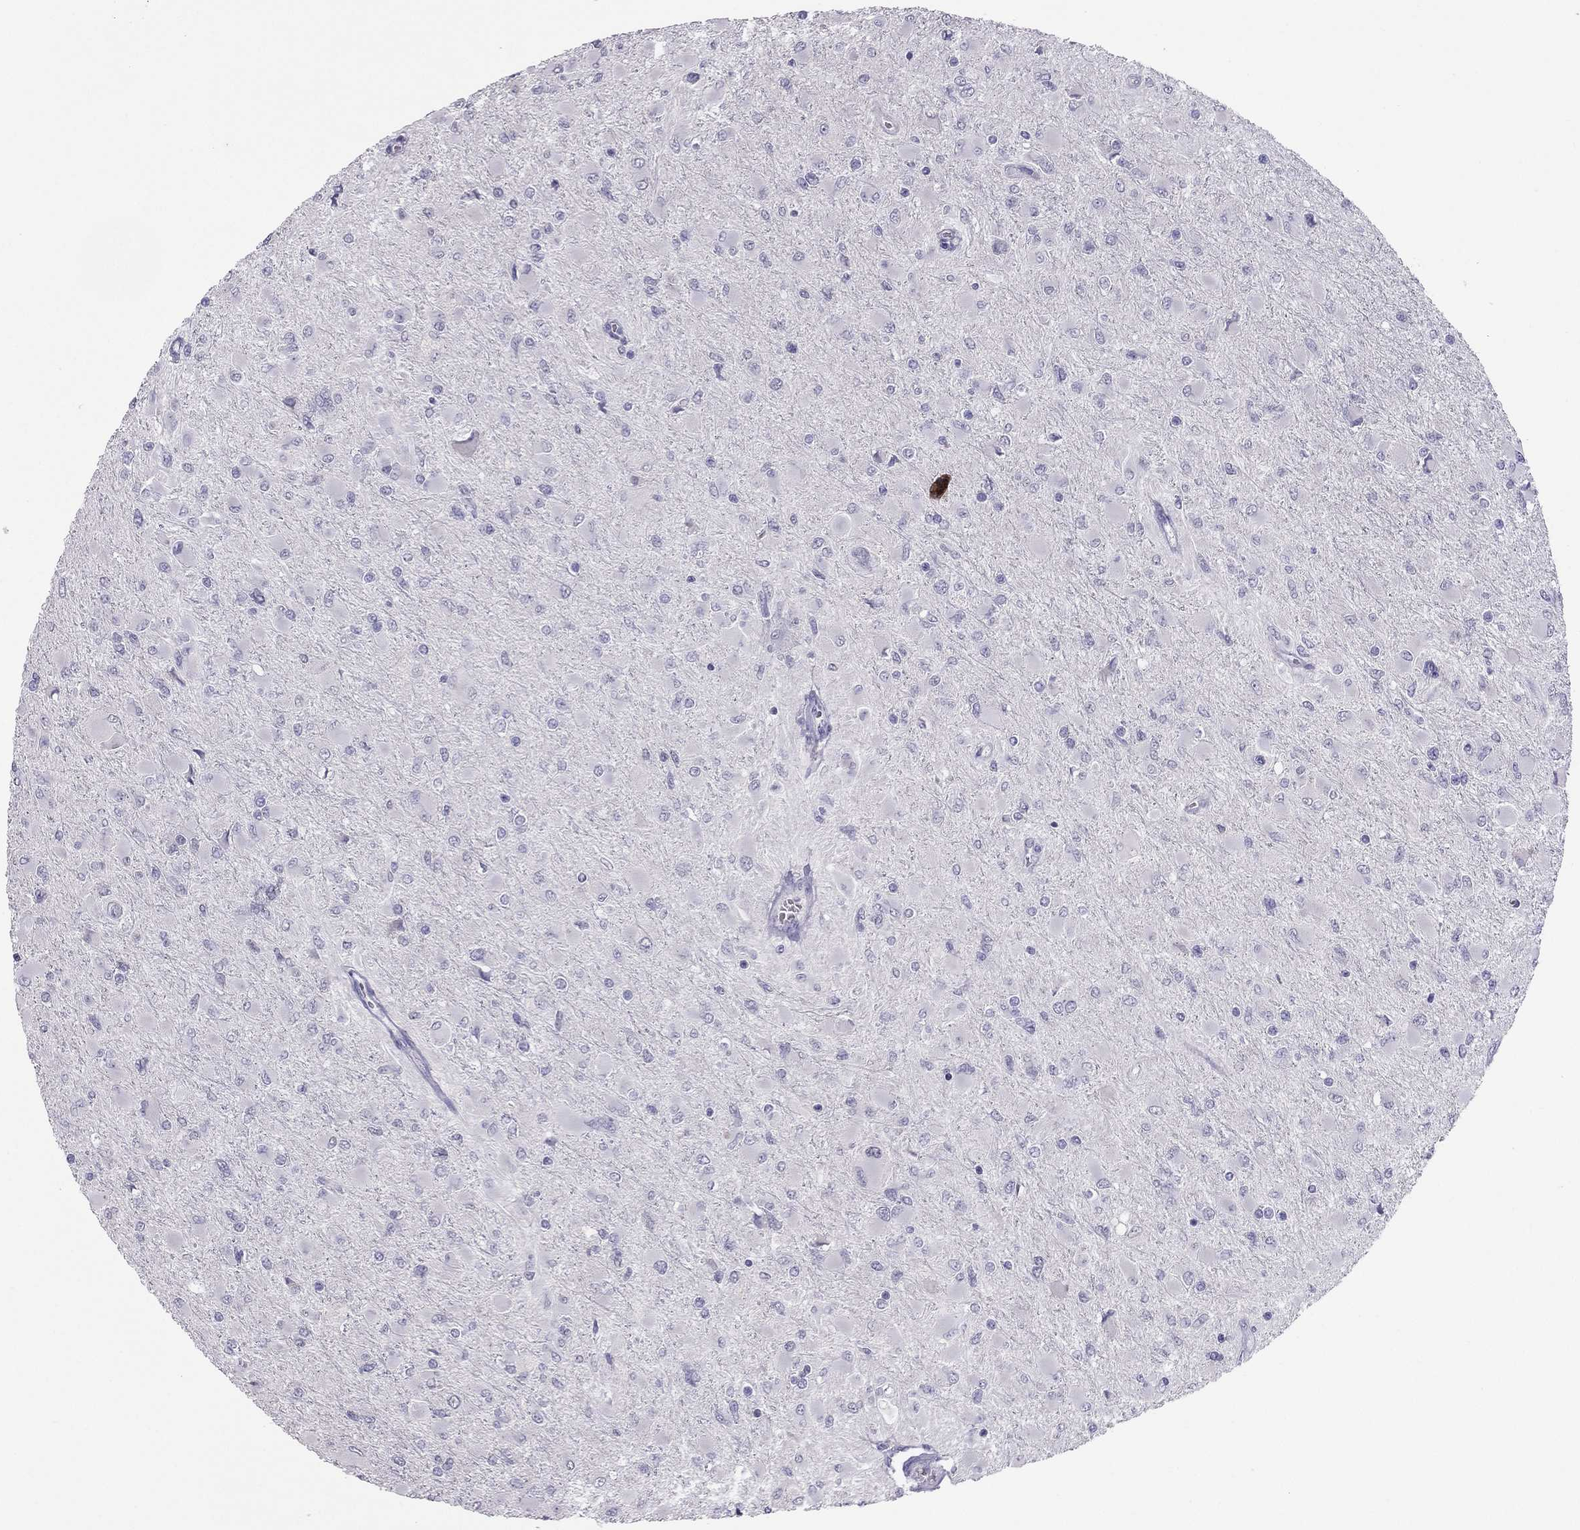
{"staining": {"intensity": "negative", "quantity": "none", "location": "none"}, "tissue": "glioma", "cell_type": "Tumor cells", "image_type": "cancer", "snomed": [{"axis": "morphology", "description": "Glioma, malignant, High grade"}, {"axis": "topography", "description": "Cerebral cortex"}], "caption": "High power microscopy histopathology image of an IHC image of malignant glioma (high-grade), revealing no significant positivity in tumor cells.", "gene": "RGS8", "patient": {"sex": "female", "age": 36}}